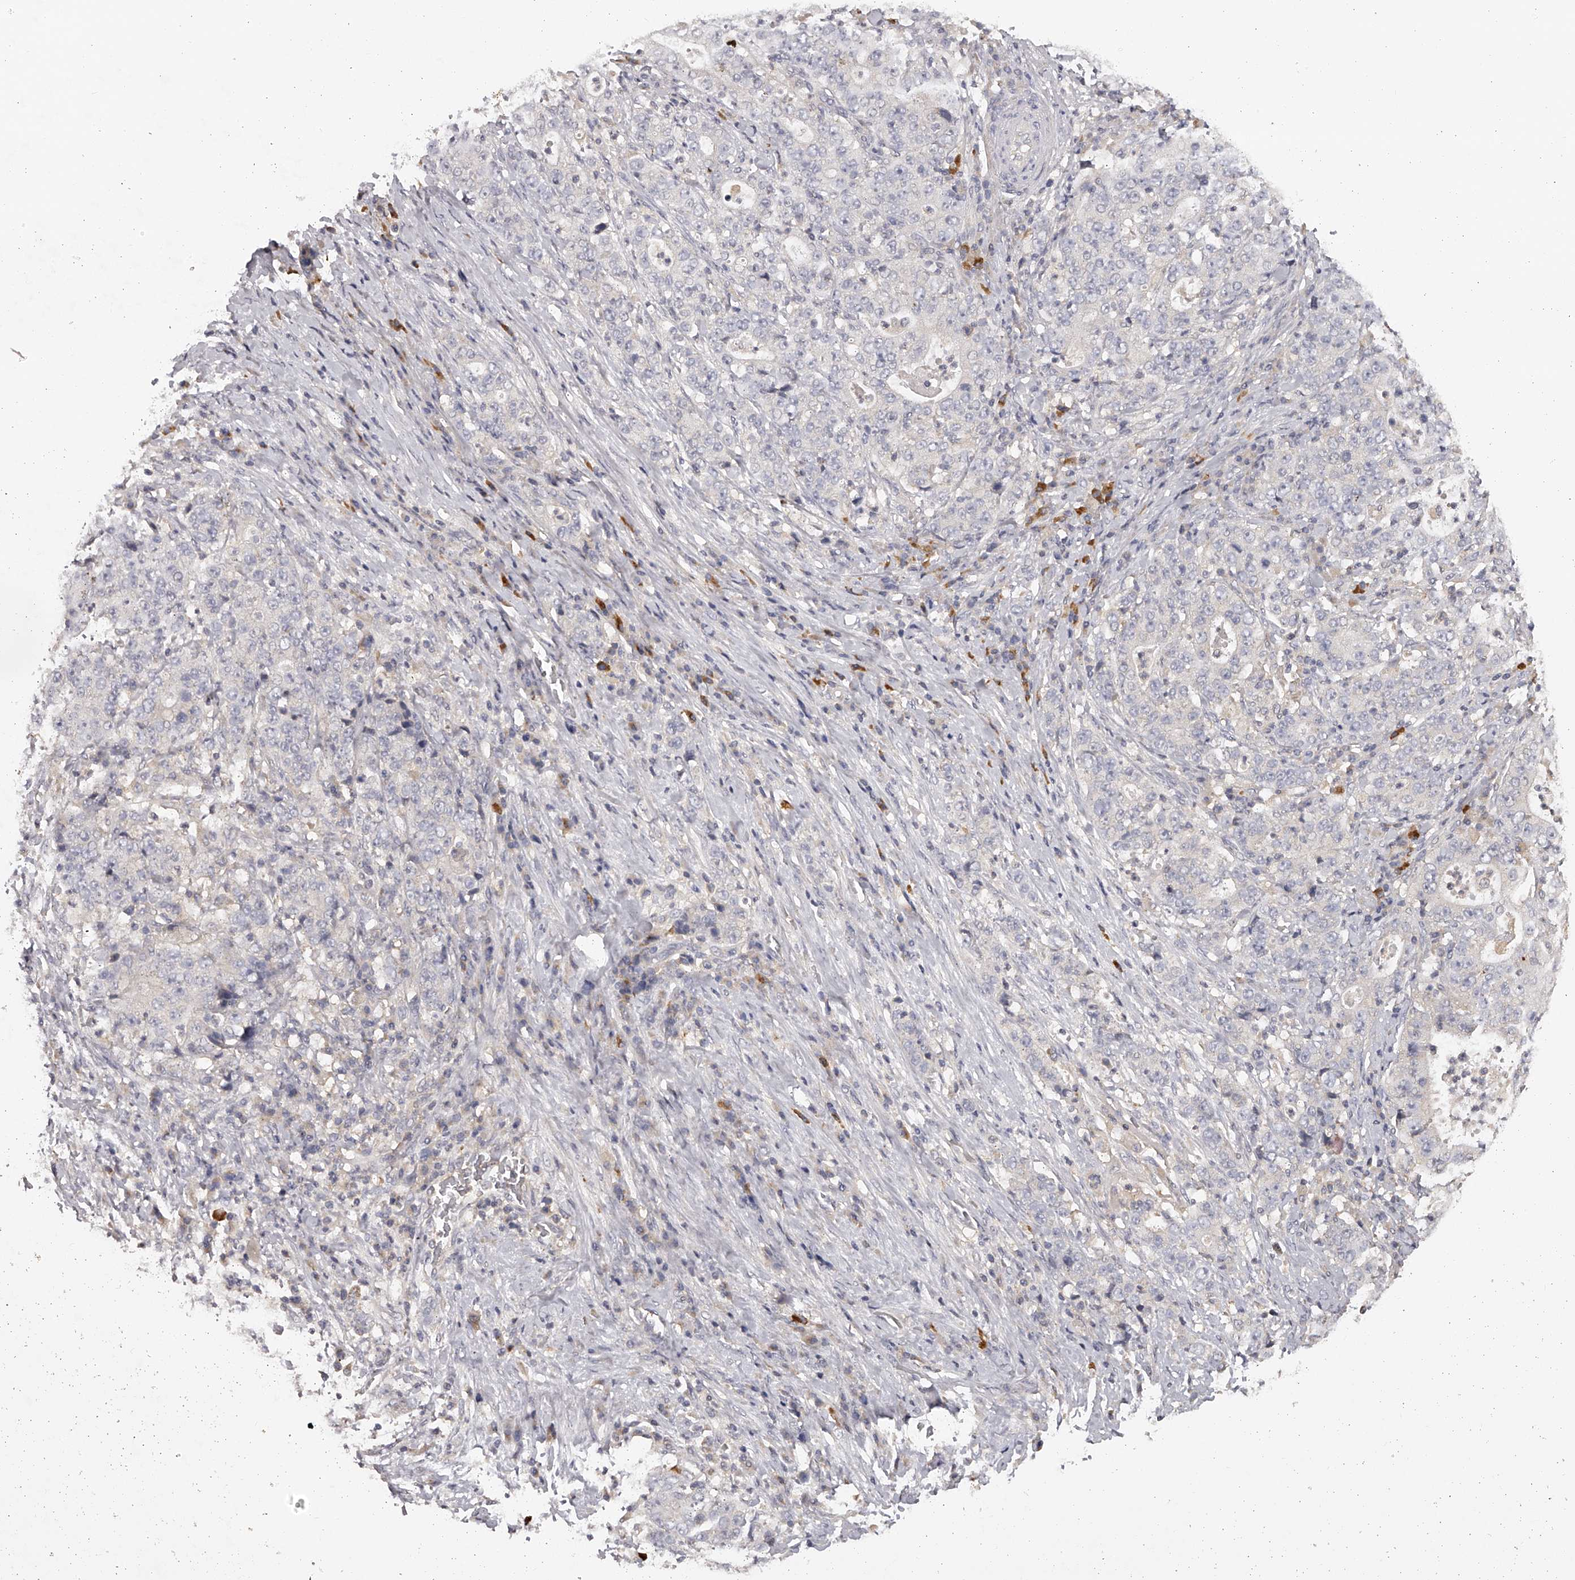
{"staining": {"intensity": "negative", "quantity": "none", "location": "none"}, "tissue": "stomach cancer", "cell_type": "Tumor cells", "image_type": "cancer", "snomed": [{"axis": "morphology", "description": "Normal tissue, NOS"}, {"axis": "morphology", "description": "Adenocarcinoma, NOS"}, {"axis": "topography", "description": "Stomach, upper"}, {"axis": "topography", "description": "Stomach"}], "caption": "IHC image of neoplastic tissue: adenocarcinoma (stomach) stained with DAB demonstrates no significant protein staining in tumor cells.", "gene": "TNN", "patient": {"sex": "male", "age": 59}}